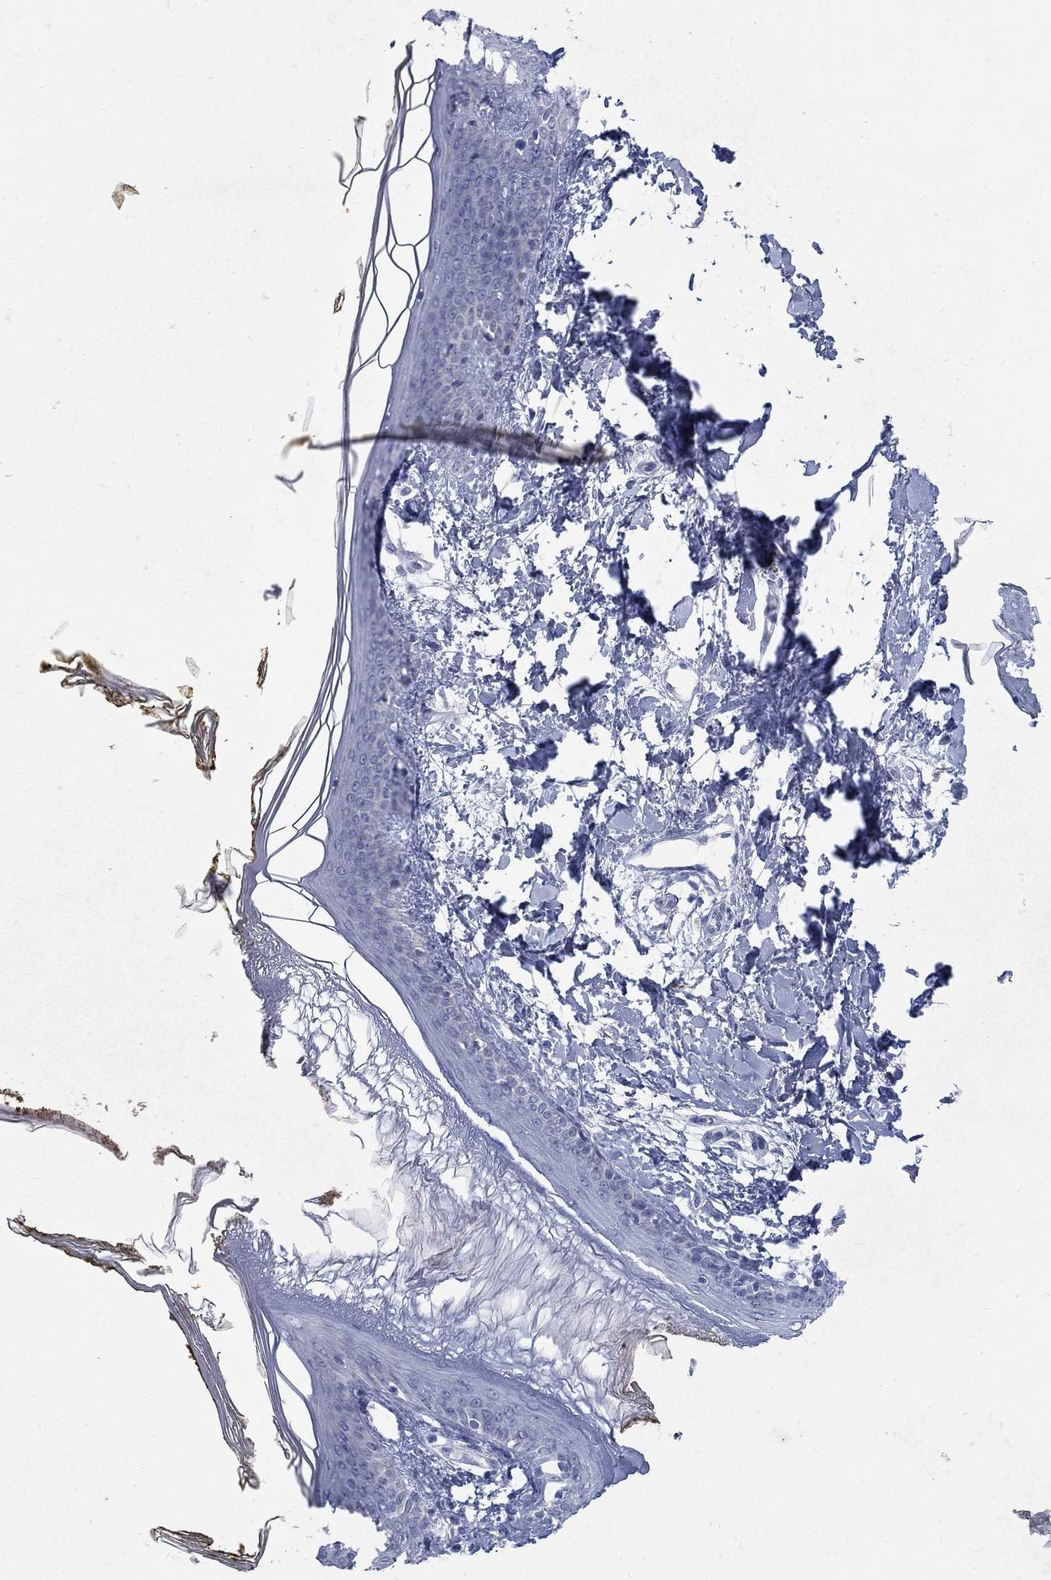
{"staining": {"intensity": "negative", "quantity": "none", "location": "none"}, "tissue": "skin", "cell_type": "Fibroblasts", "image_type": "normal", "snomed": [{"axis": "morphology", "description": "Normal tissue, NOS"}, {"axis": "topography", "description": "Skin"}], "caption": "Fibroblasts are negative for protein expression in unremarkable human skin. Nuclei are stained in blue.", "gene": "RFTN2", "patient": {"sex": "female", "age": 34}}